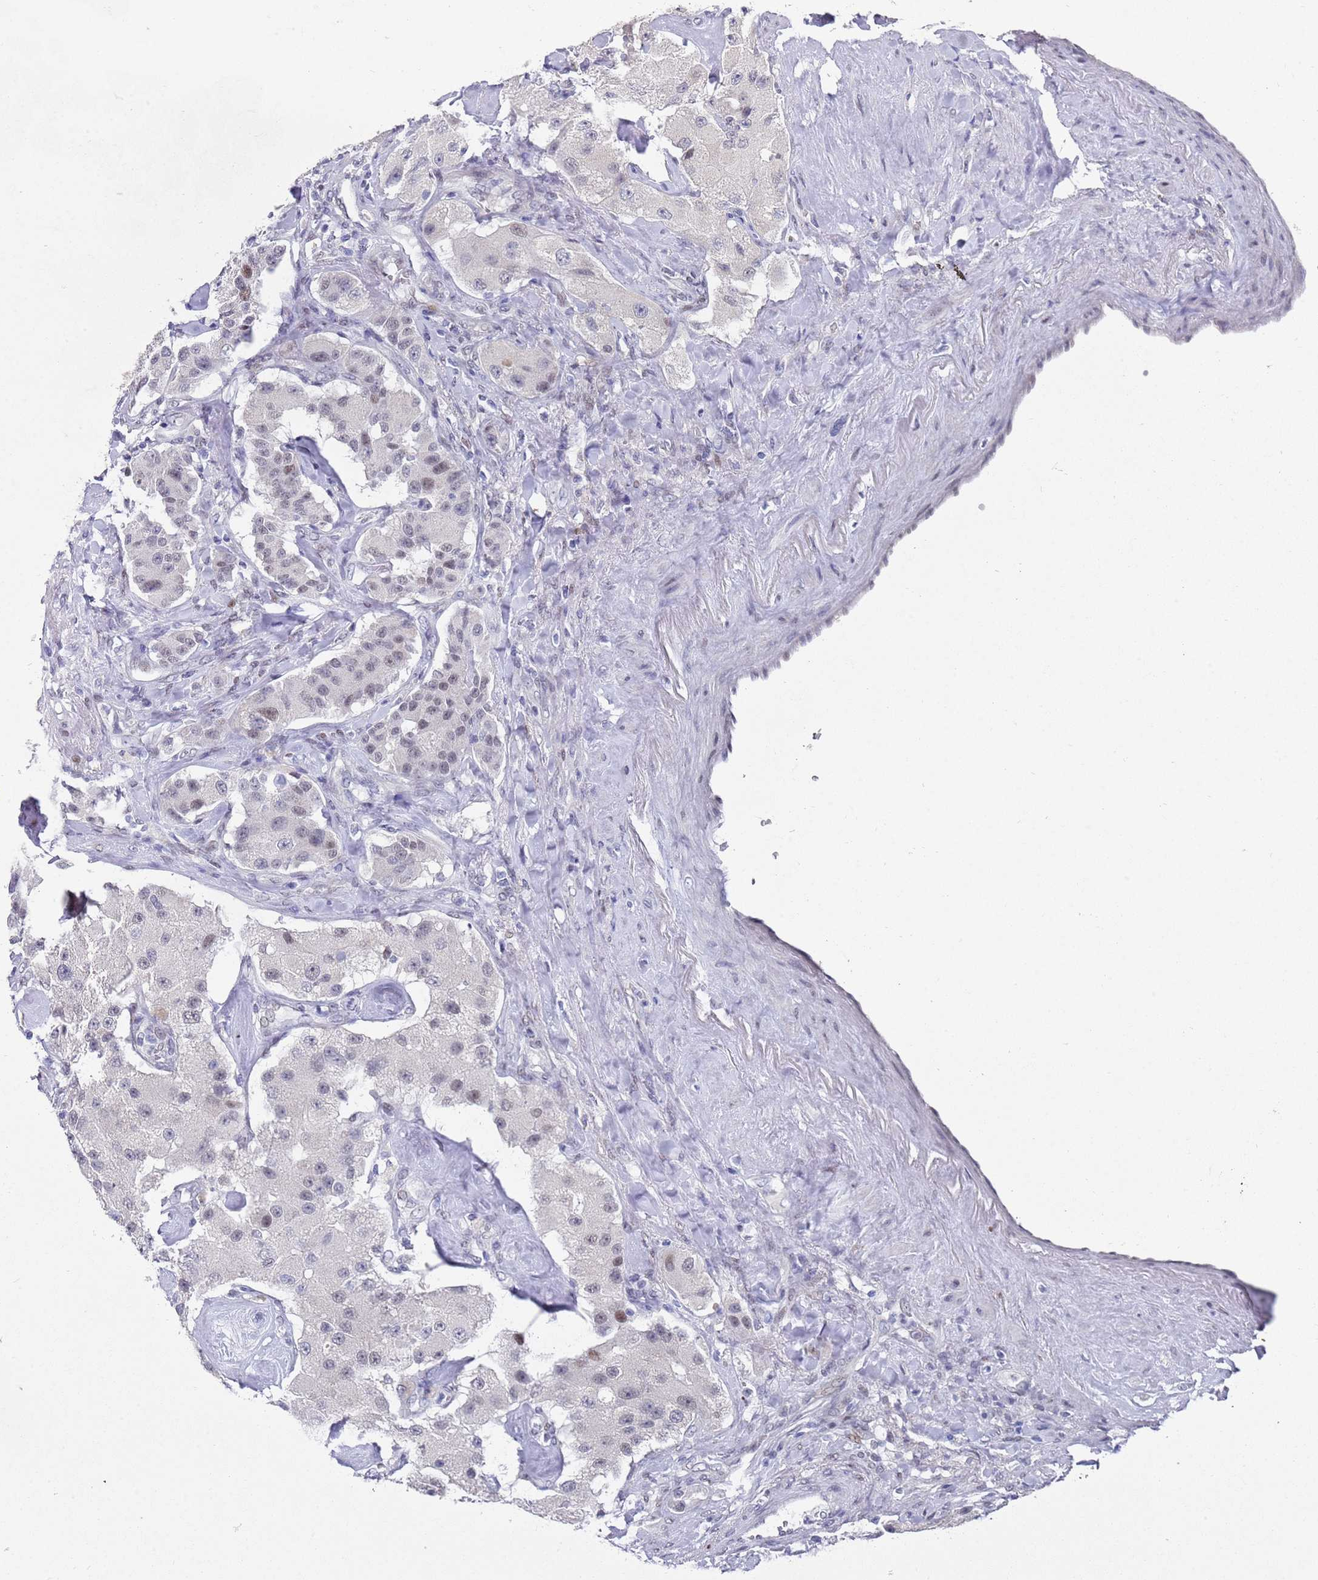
{"staining": {"intensity": "weak", "quantity": "<25%", "location": "nuclear"}, "tissue": "carcinoid", "cell_type": "Tumor cells", "image_type": "cancer", "snomed": [{"axis": "morphology", "description": "Carcinoid, malignant, NOS"}, {"axis": "topography", "description": "Pancreas"}], "caption": "The histopathology image demonstrates no staining of tumor cells in carcinoid.", "gene": "COPS6", "patient": {"sex": "male", "age": 41}}